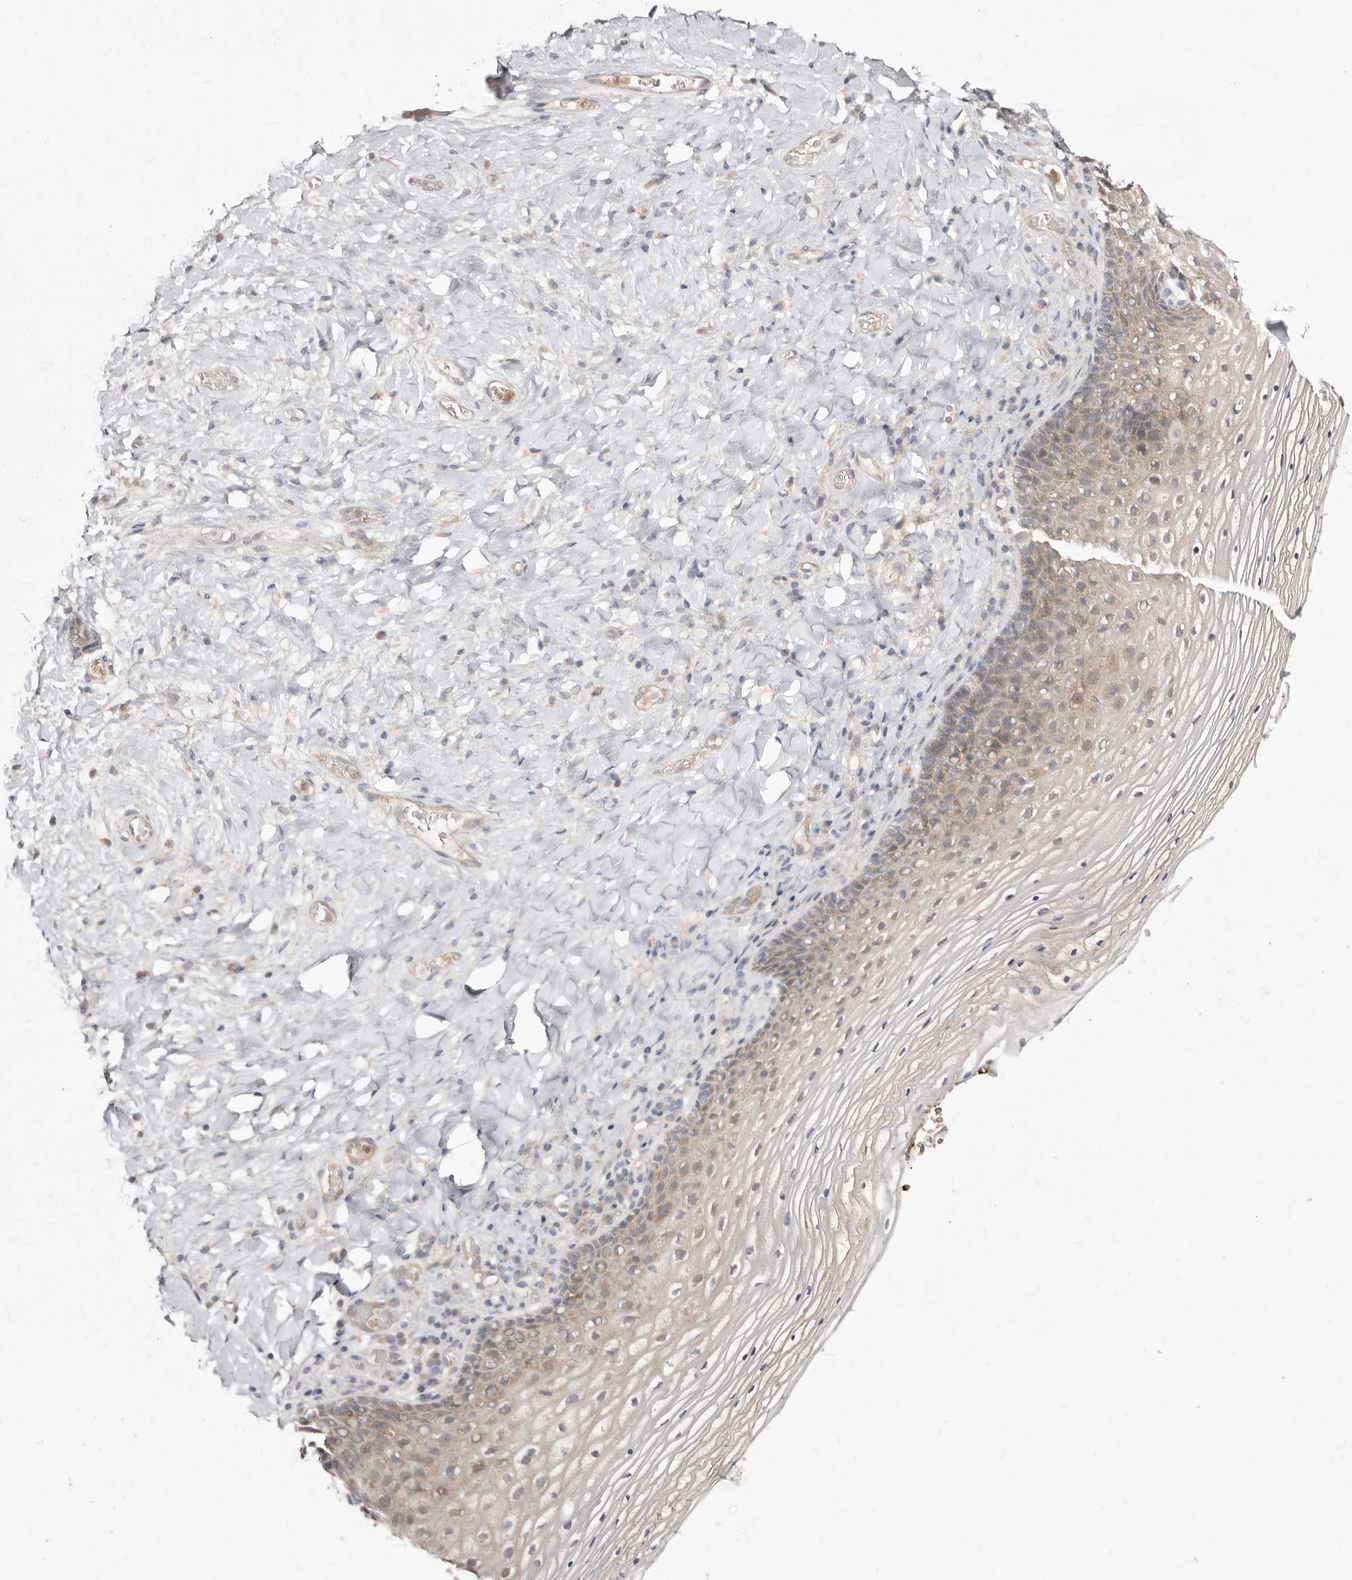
{"staining": {"intensity": "weak", "quantity": "25%-75%", "location": "cytoplasmic/membranous,nuclear"}, "tissue": "vagina", "cell_type": "Squamous epithelial cells", "image_type": "normal", "snomed": [{"axis": "morphology", "description": "Normal tissue, NOS"}, {"axis": "topography", "description": "Vagina"}], "caption": "About 25%-75% of squamous epithelial cells in benign human vagina display weak cytoplasmic/membranous,nuclear protein positivity as visualized by brown immunohistochemical staining.", "gene": "TC2N", "patient": {"sex": "female", "age": 60}}